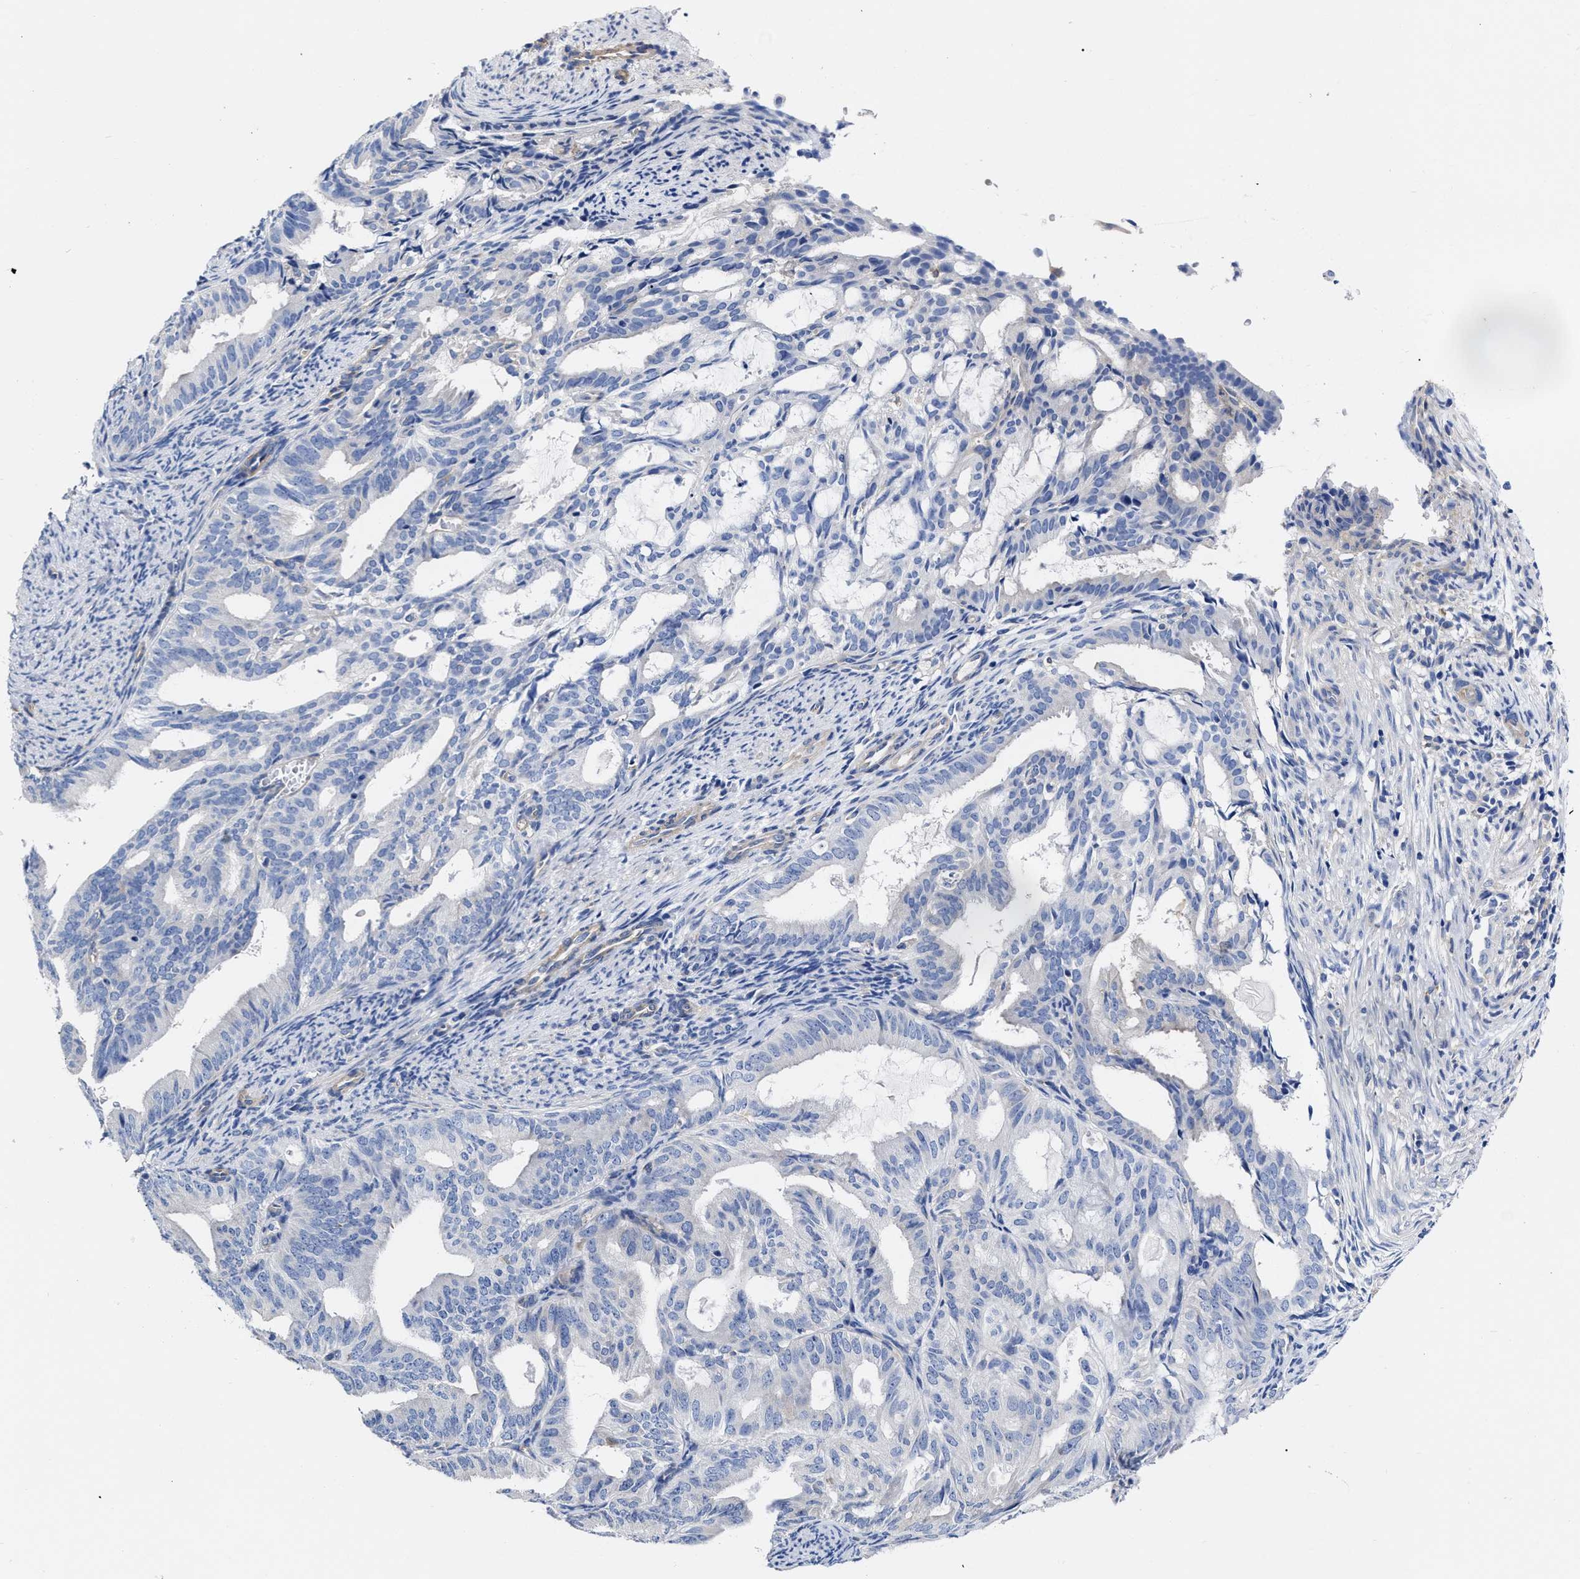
{"staining": {"intensity": "negative", "quantity": "none", "location": "none"}, "tissue": "endometrial cancer", "cell_type": "Tumor cells", "image_type": "cancer", "snomed": [{"axis": "morphology", "description": "Adenocarcinoma, NOS"}, {"axis": "topography", "description": "Endometrium"}], "caption": "This photomicrograph is of endometrial adenocarcinoma stained with IHC to label a protein in brown with the nuclei are counter-stained blue. There is no staining in tumor cells. Brightfield microscopy of immunohistochemistry (IHC) stained with DAB (brown) and hematoxylin (blue), captured at high magnification.", "gene": "IRAG2", "patient": {"sex": "female", "age": 58}}